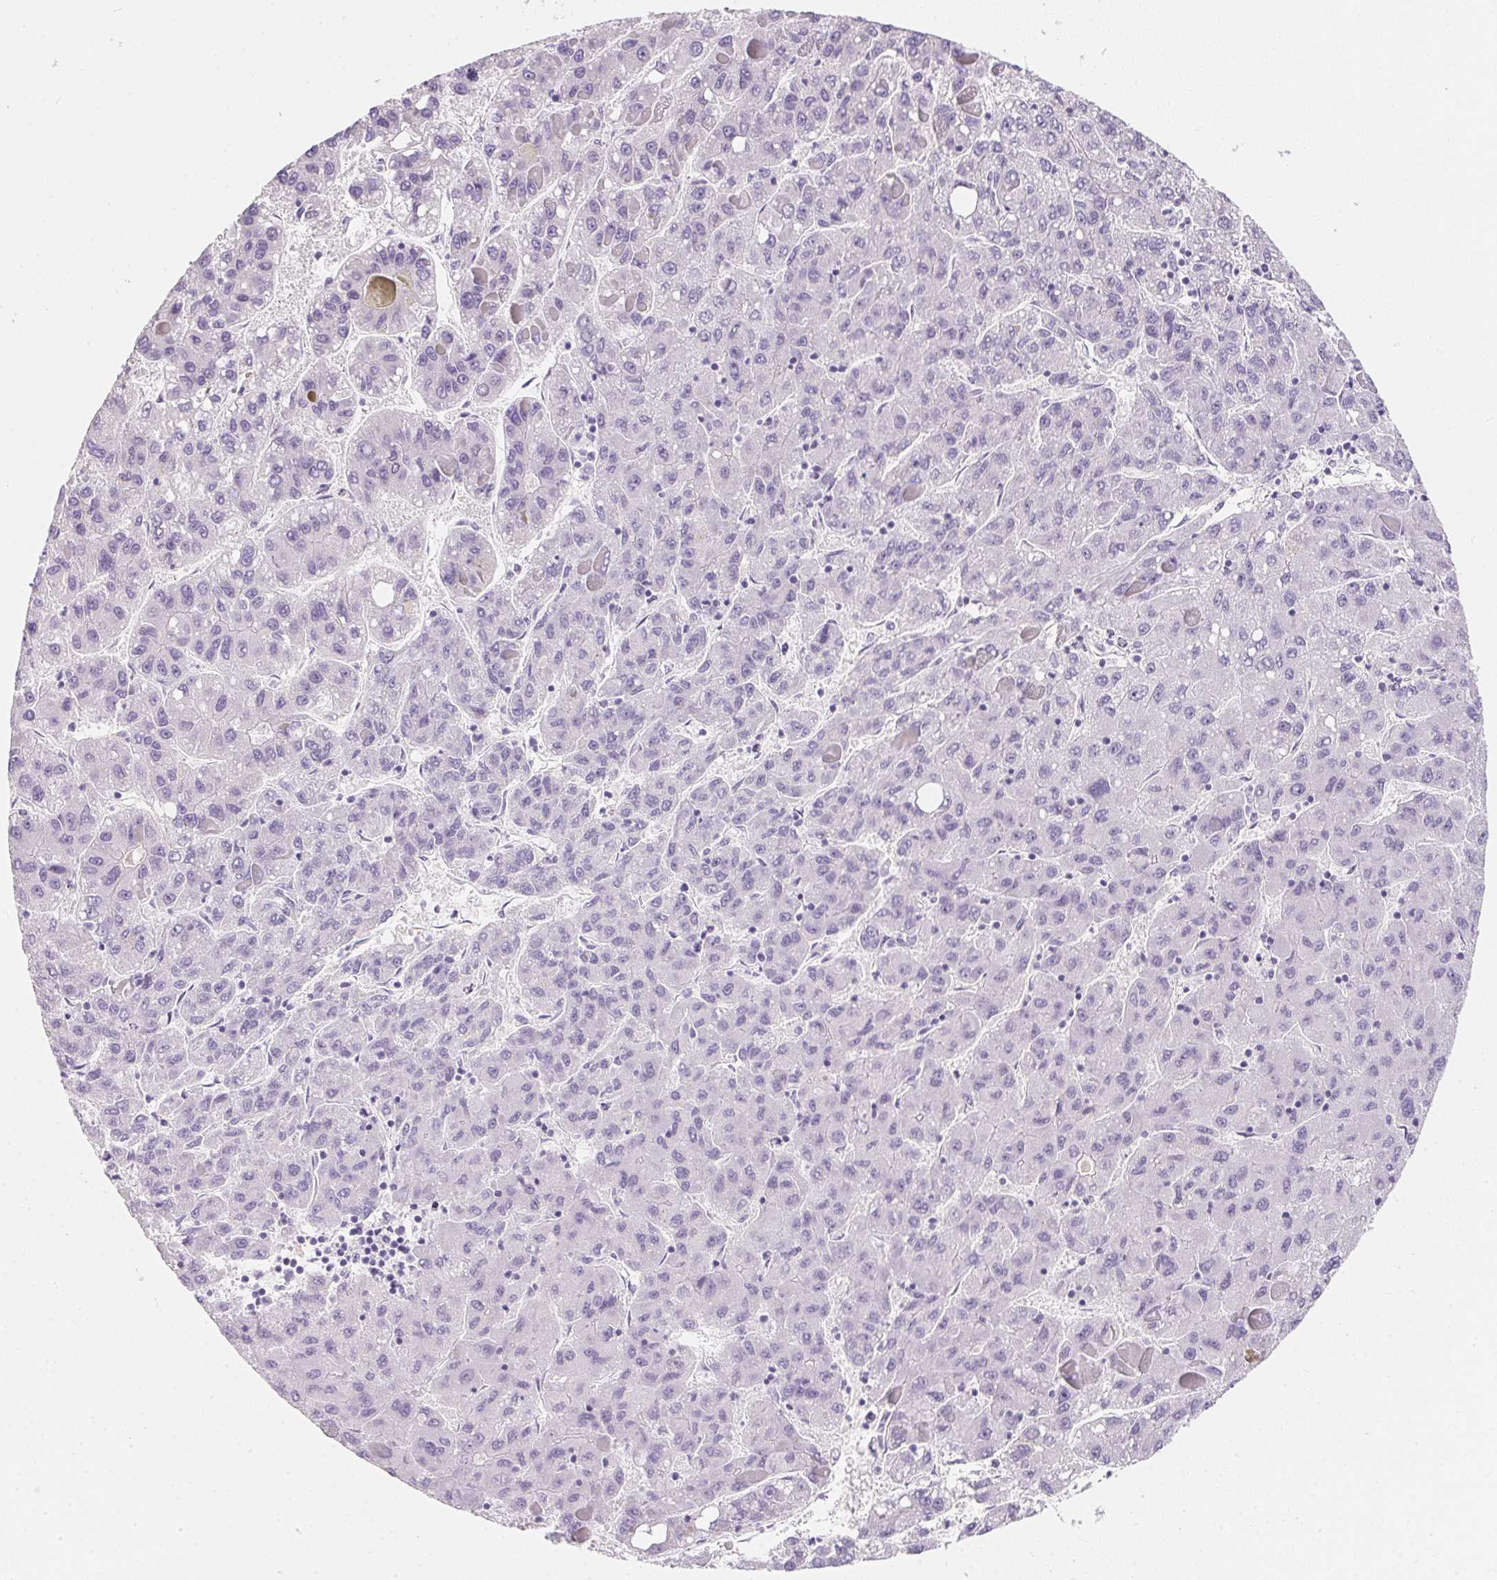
{"staining": {"intensity": "negative", "quantity": "none", "location": "none"}, "tissue": "liver cancer", "cell_type": "Tumor cells", "image_type": "cancer", "snomed": [{"axis": "morphology", "description": "Carcinoma, Hepatocellular, NOS"}, {"axis": "topography", "description": "Liver"}], "caption": "Histopathology image shows no significant protein positivity in tumor cells of liver hepatocellular carcinoma.", "gene": "AQP5", "patient": {"sex": "female", "age": 82}}